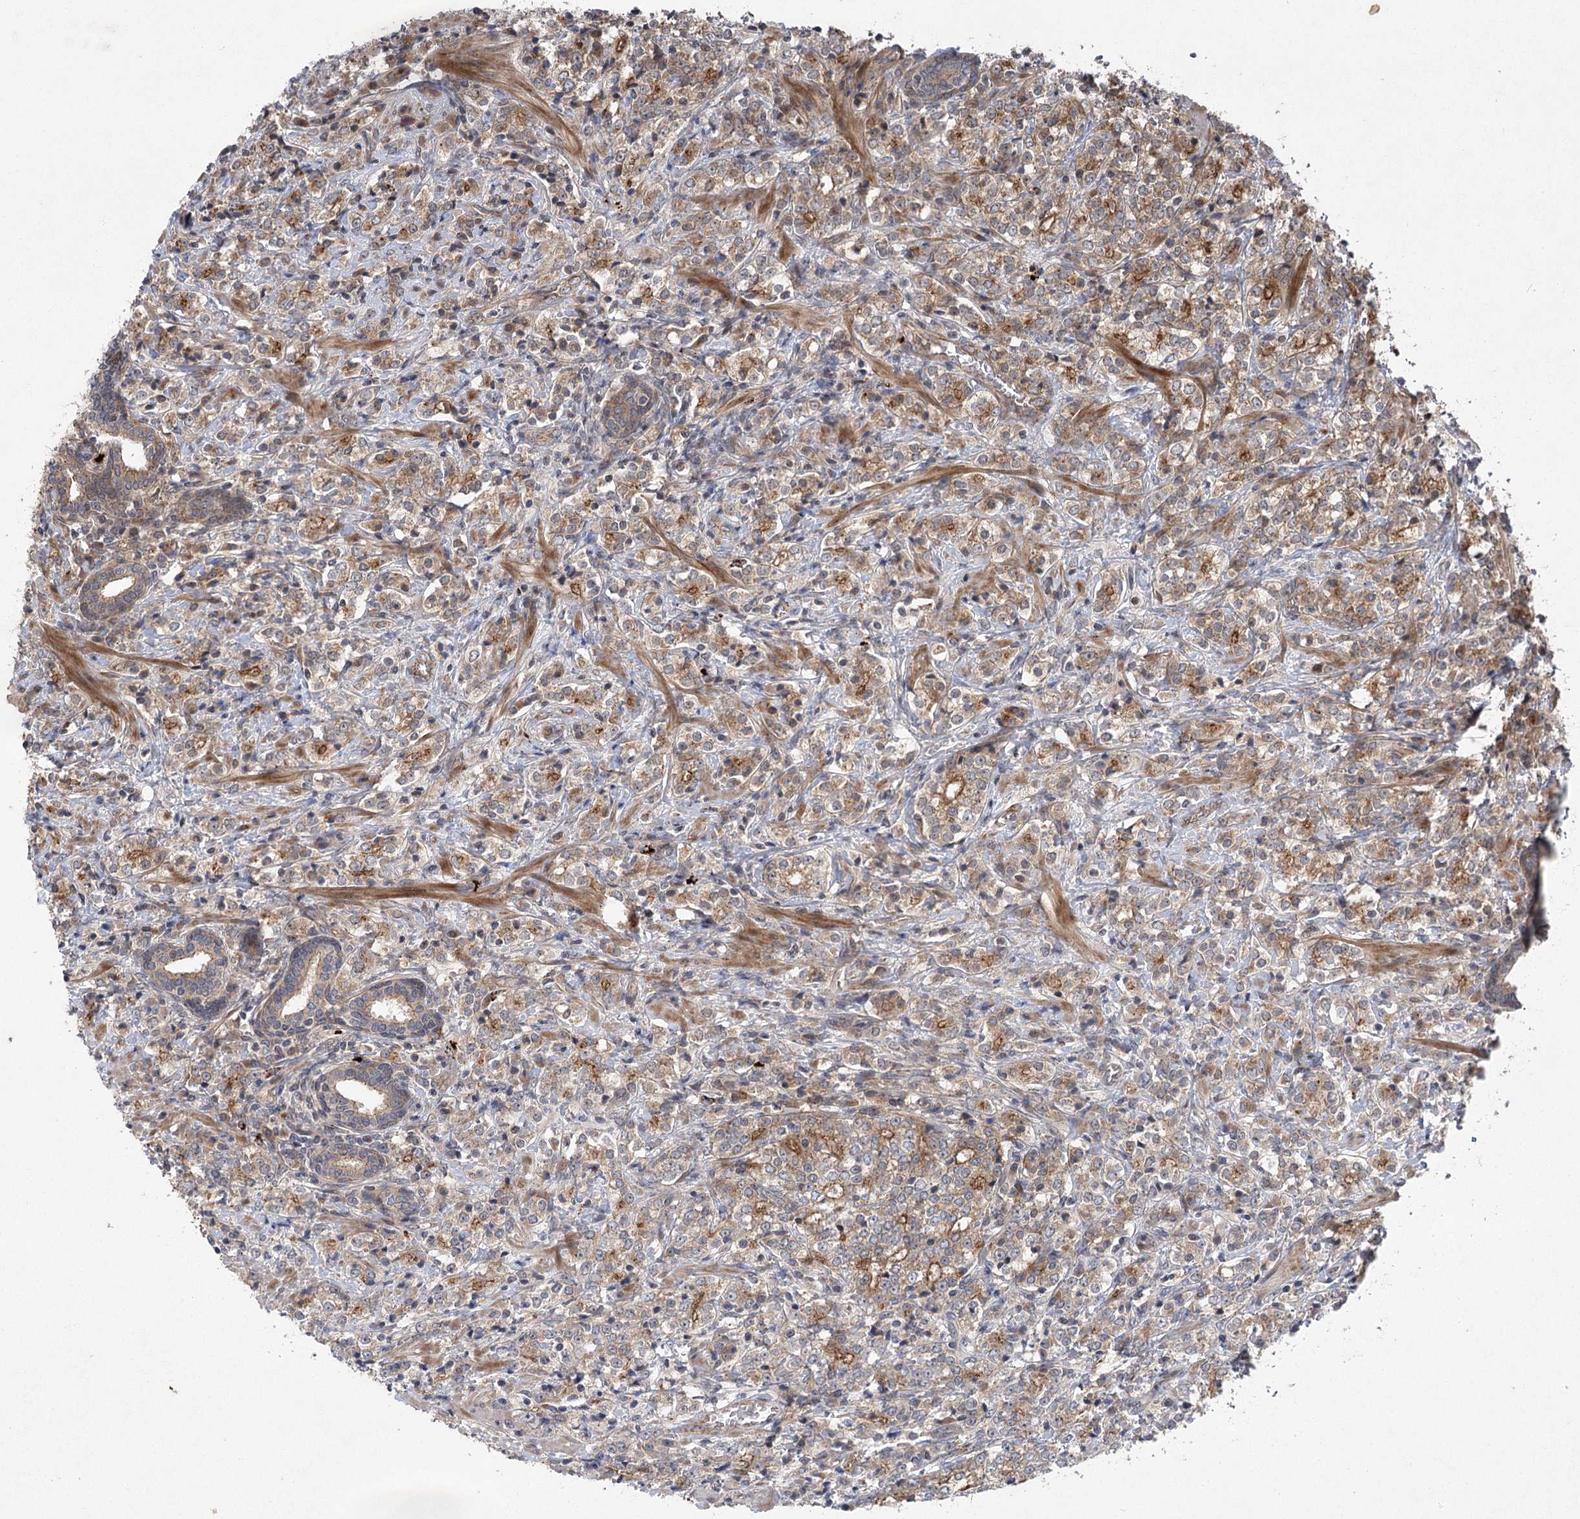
{"staining": {"intensity": "moderate", "quantity": "25%-75%", "location": "cytoplasmic/membranous"}, "tissue": "prostate cancer", "cell_type": "Tumor cells", "image_type": "cancer", "snomed": [{"axis": "morphology", "description": "Adenocarcinoma, High grade"}, {"axis": "topography", "description": "Prostate"}], "caption": "Protein analysis of prostate cancer (adenocarcinoma (high-grade)) tissue shows moderate cytoplasmic/membranous positivity in about 25%-75% of tumor cells. Using DAB (3,3'-diaminobenzidine) (brown) and hematoxylin (blue) stains, captured at high magnification using brightfield microscopy.", "gene": "METTL24", "patient": {"sex": "male", "age": 69}}